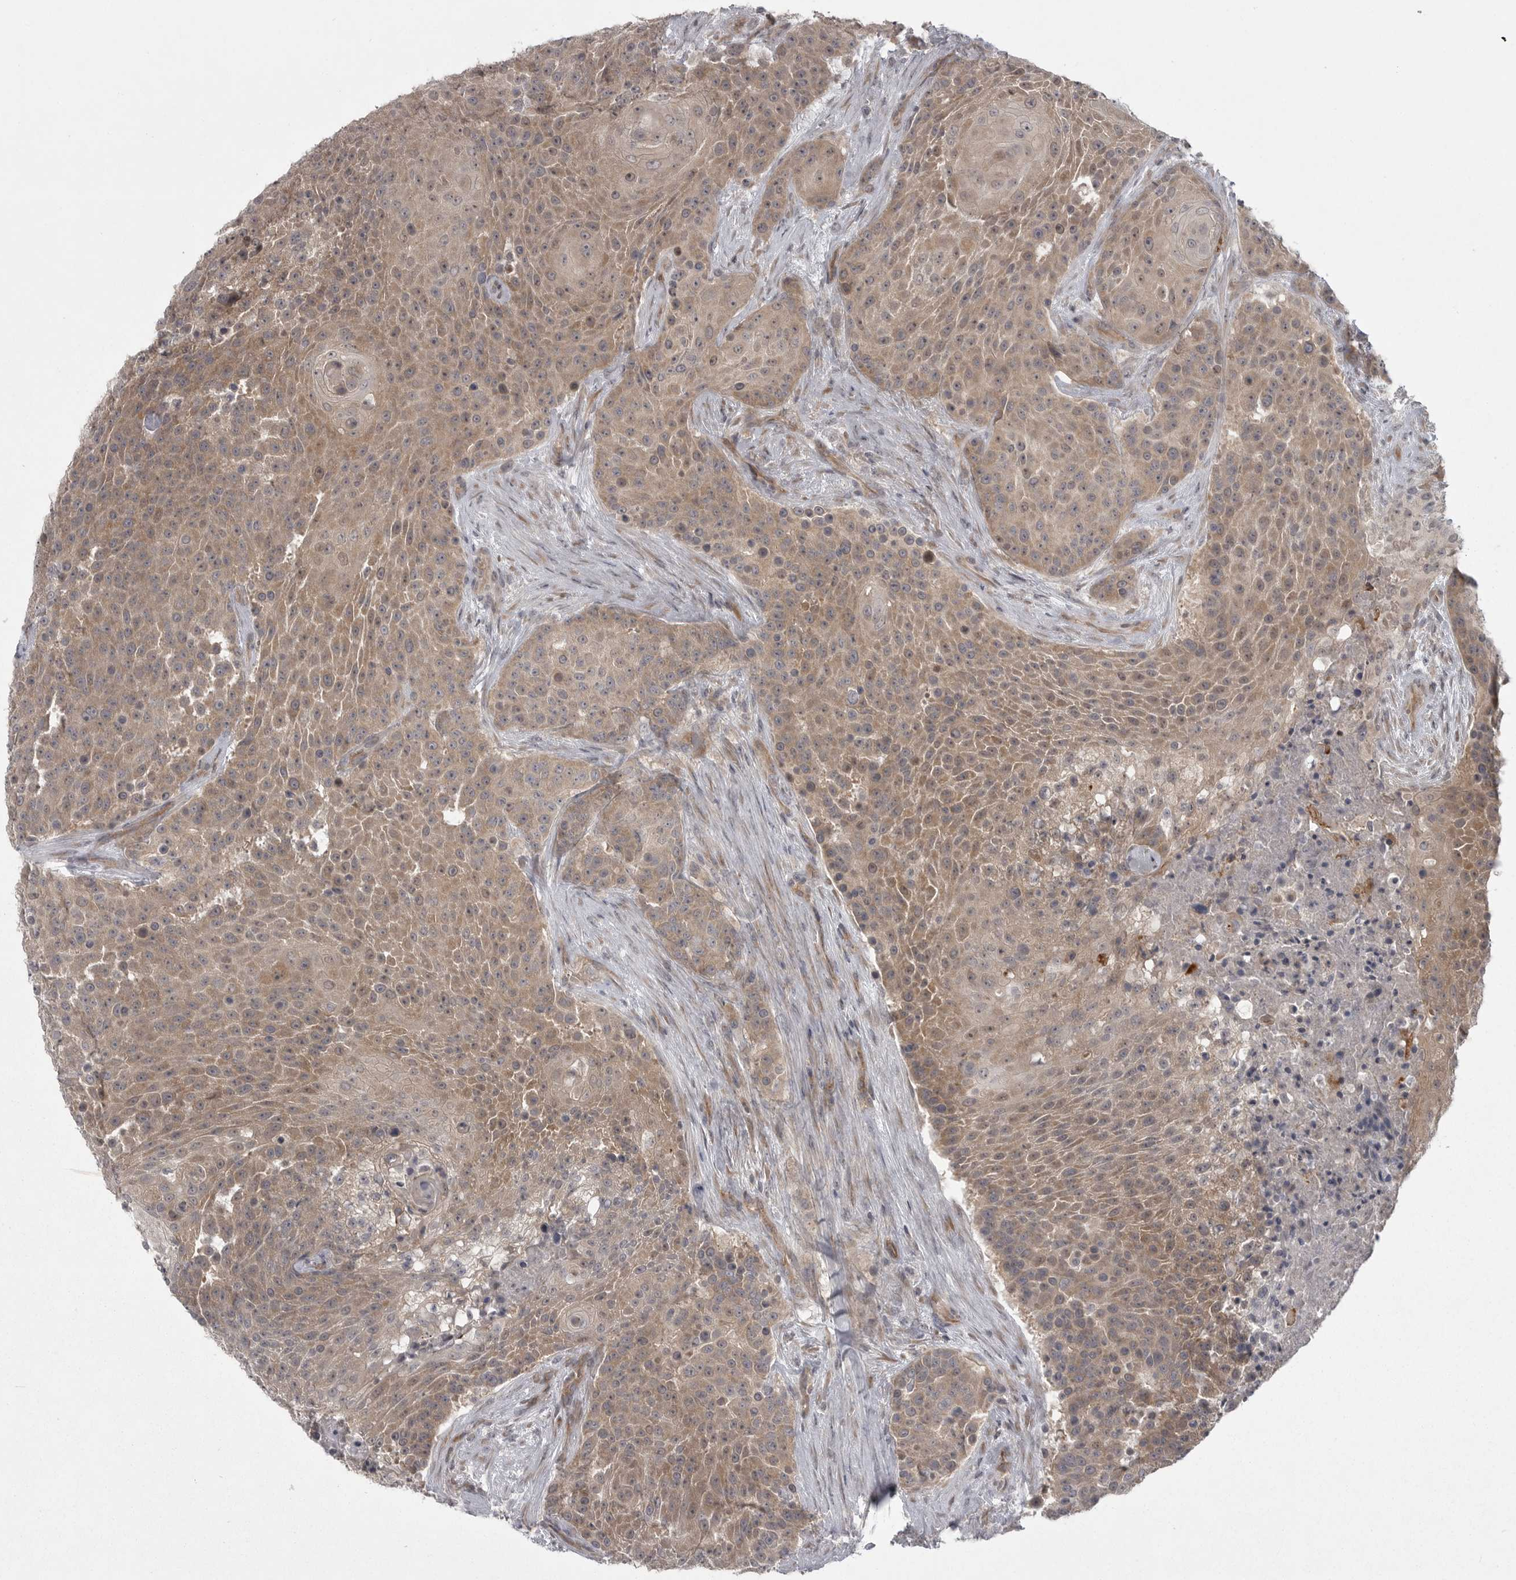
{"staining": {"intensity": "moderate", "quantity": ">75%", "location": "cytoplasmic/membranous"}, "tissue": "urothelial cancer", "cell_type": "Tumor cells", "image_type": "cancer", "snomed": [{"axis": "morphology", "description": "Urothelial carcinoma, High grade"}, {"axis": "topography", "description": "Urinary bladder"}], "caption": "Urothelial cancer stained with a protein marker exhibits moderate staining in tumor cells.", "gene": "PHF13", "patient": {"sex": "female", "age": 63}}